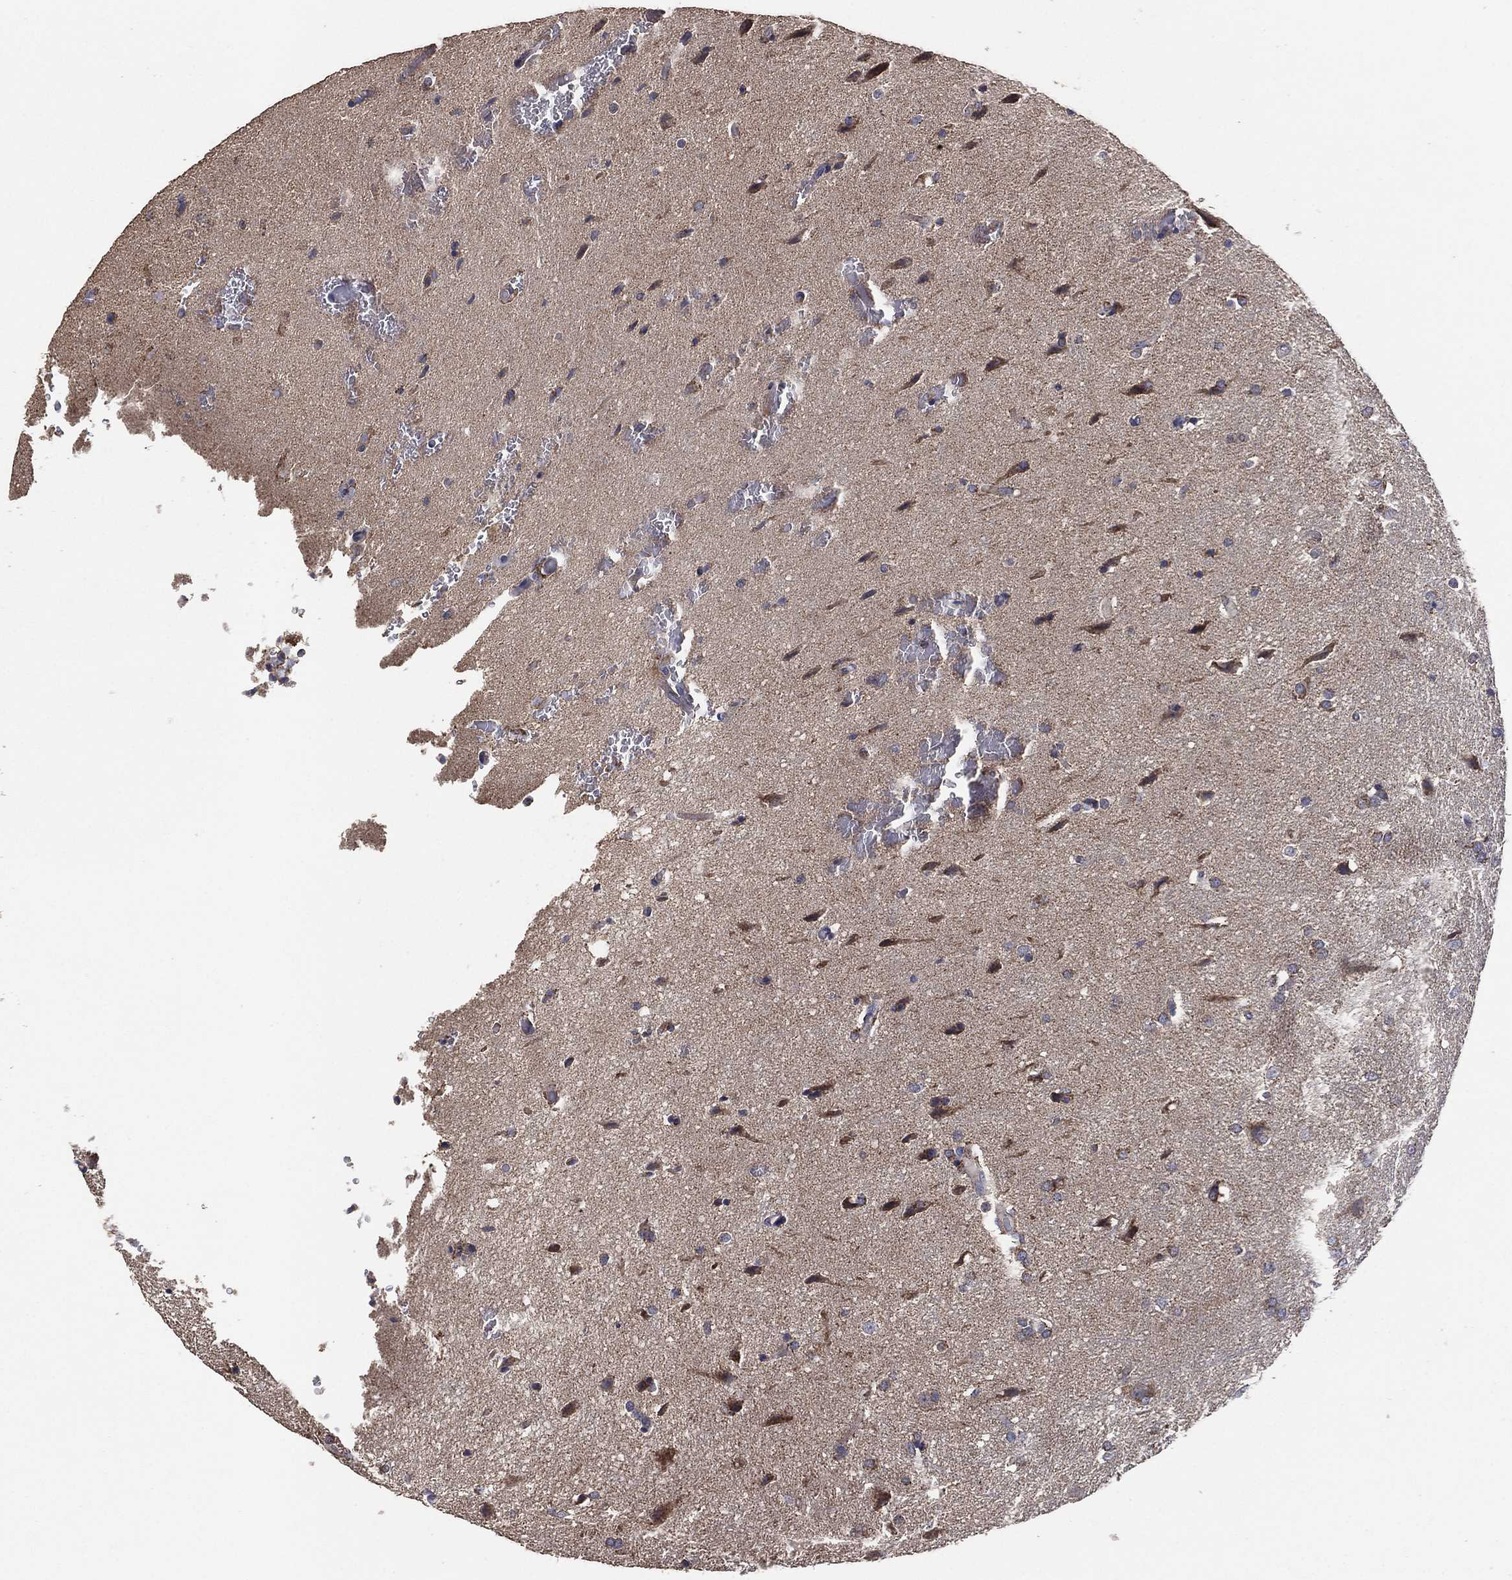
{"staining": {"intensity": "weak", "quantity": "<25%", "location": "cytoplasmic/membranous"}, "tissue": "glioma", "cell_type": "Tumor cells", "image_type": "cancer", "snomed": [{"axis": "morphology", "description": "Glioma, malignant, Low grade"}, {"axis": "topography", "description": "Brain"}], "caption": "An image of human glioma is negative for staining in tumor cells. (Immunohistochemistry, brightfield microscopy, high magnification).", "gene": "LIMD1", "patient": {"sex": "female", "age": 32}}